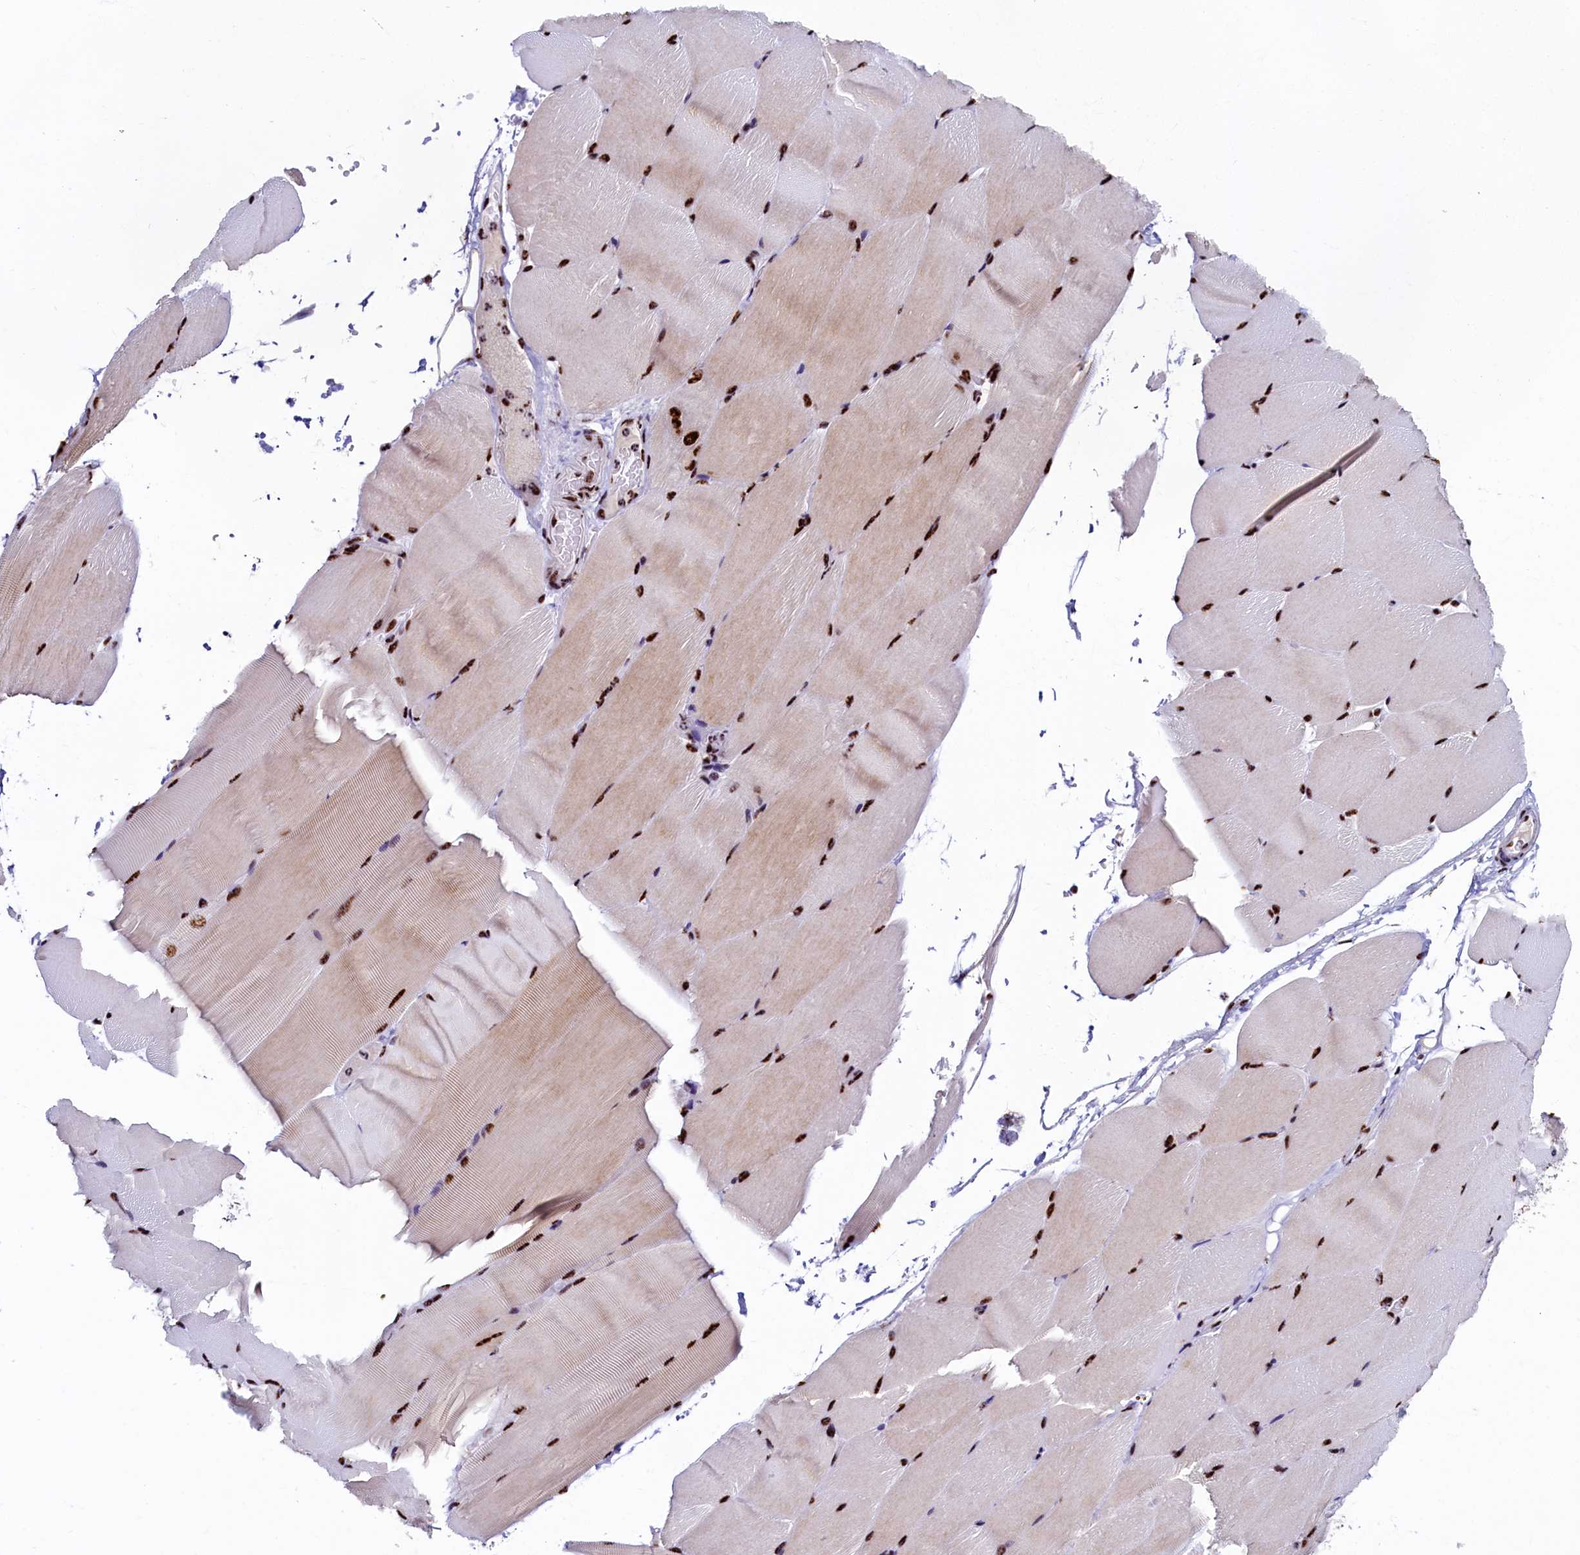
{"staining": {"intensity": "strong", "quantity": "25%-75%", "location": "nuclear"}, "tissue": "skeletal muscle", "cell_type": "Myocytes", "image_type": "normal", "snomed": [{"axis": "morphology", "description": "Normal tissue, NOS"}, {"axis": "topography", "description": "Skeletal muscle"}, {"axis": "topography", "description": "Parathyroid gland"}], "caption": "Approximately 25%-75% of myocytes in normal skeletal muscle reveal strong nuclear protein expression as visualized by brown immunohistochemical staining.", "gene": "SRRM2", "patient": {"sex": "female", "age": 37}}